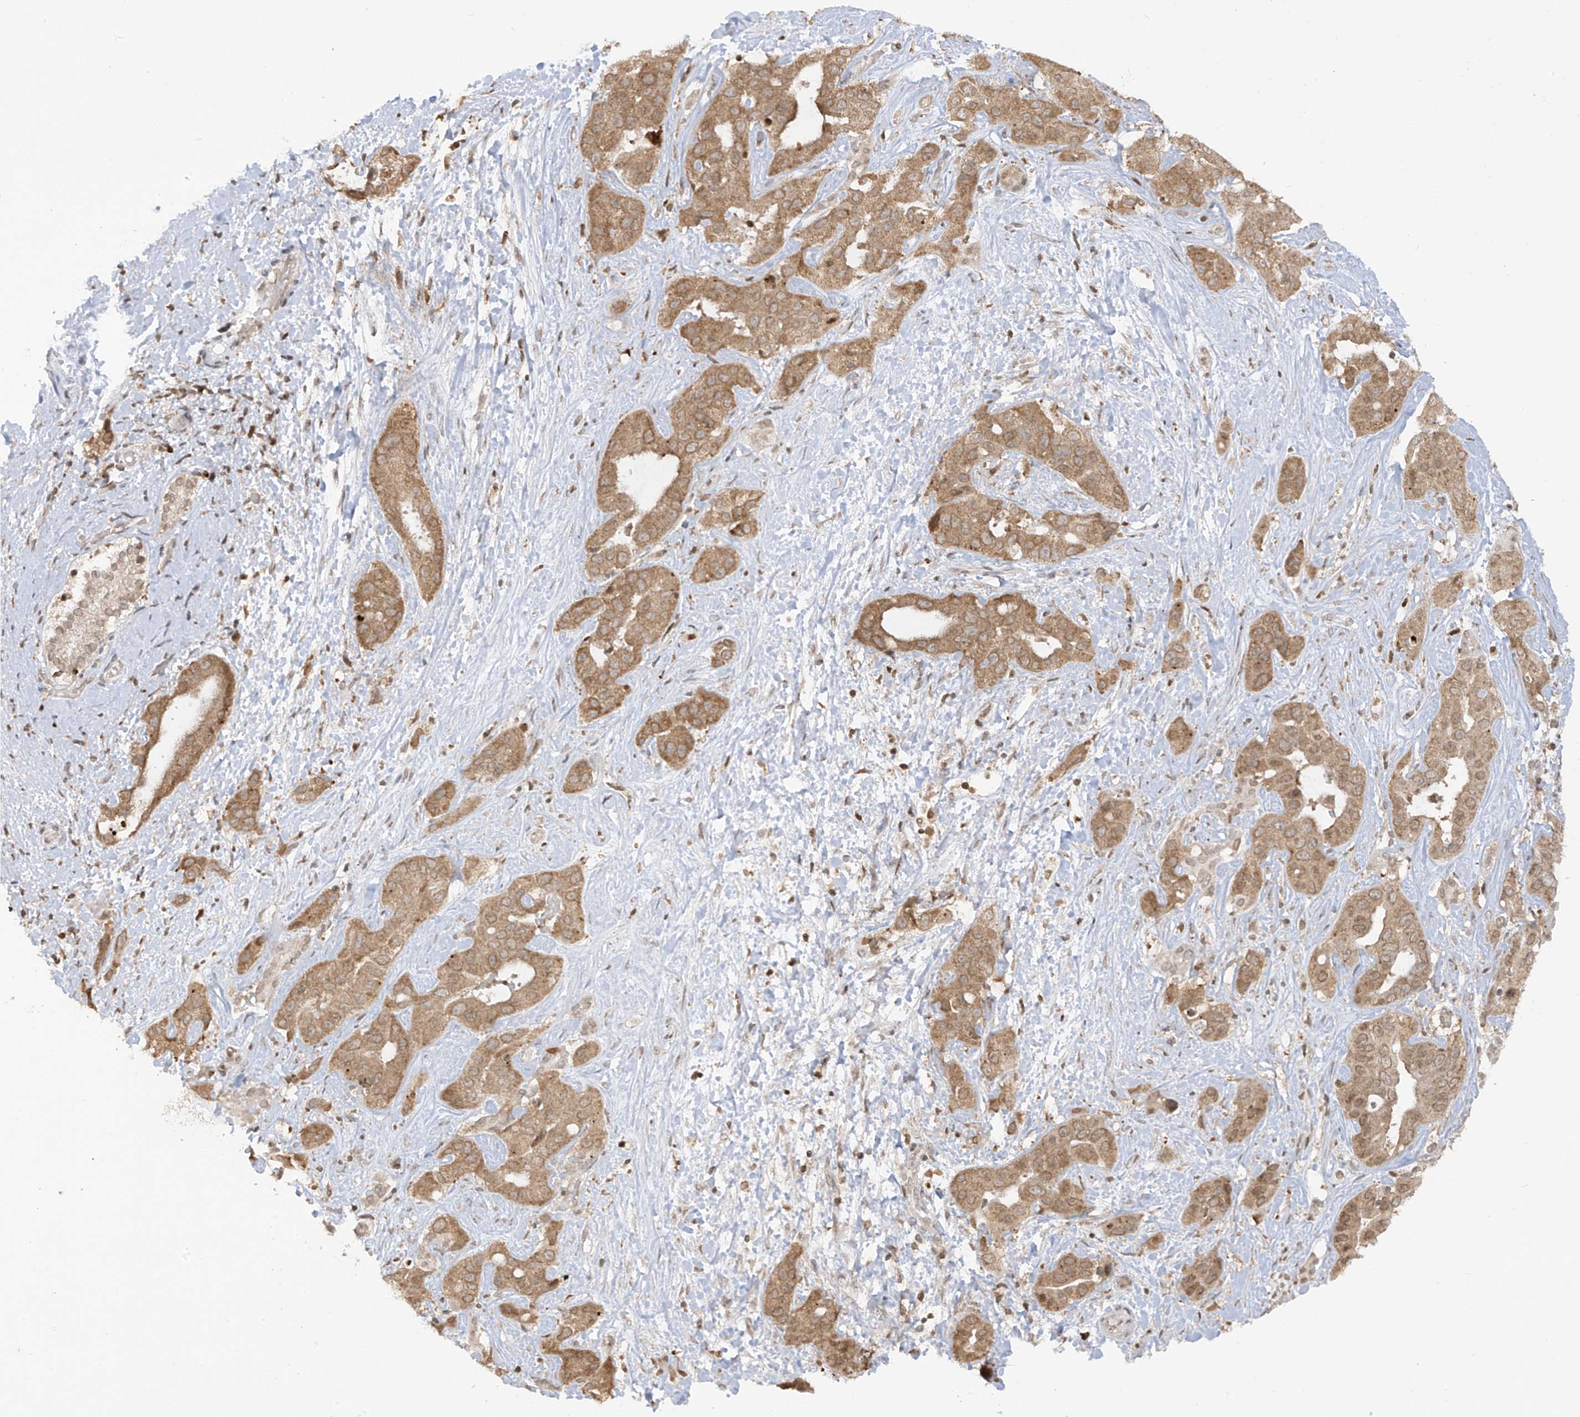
{"staining": {"intensity": "moderate", "quantity": ">75%", "location": "cytoplasmic/membranous"}, "tissue": "liver cancer", "cell_type": "Tumor cells", "image_type": "cancer", "snomed": [{"axis": "morphology", "description": "Cholangiocarcinoma"}, {"axis": "topography", "description": "Liver"}], "caption": "A medium amount of moderate cytoplasmic/membranous expression is appreciated in approximately >75% of tumor cells in liver cholangiocarcinoma tissue.", "gene": "KPNB1", "patient": {"sex": "female", "age": 52}}